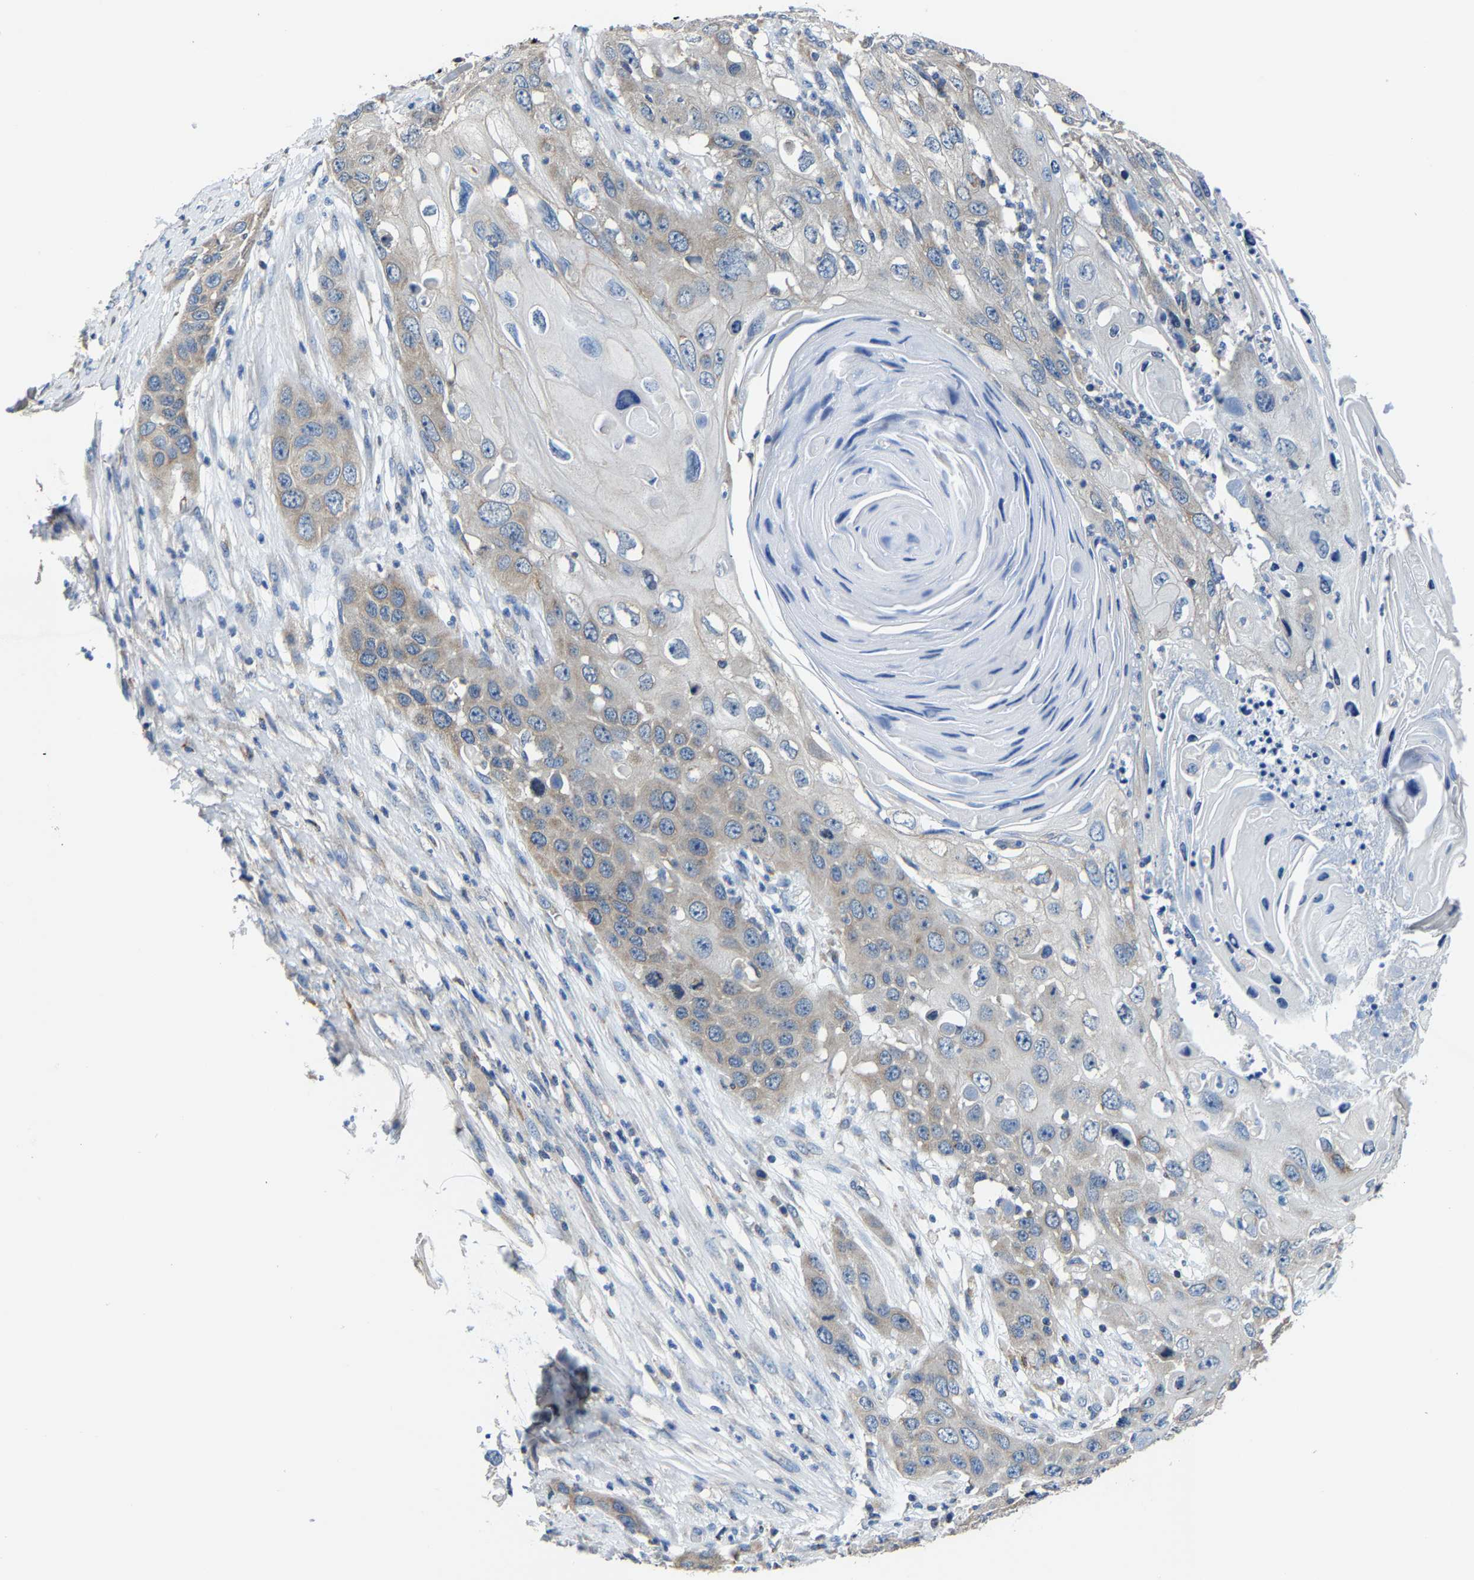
{"staining": {"intensity": "weak", "quantity": "25%-75%", "location": "cytoplasmic/membranous"}, "tissue": "skin cancer", "cell_type": "Tumor cells", "image_type": "cancer", "snomed": [{"axis": "morphology", "description": "Squamous cell carcinoma, NOS"}, {"axis": "topography", "description": "Skin"}], "caption": "Immunohistochemical staining of skin squamous cell carcinoma reveals low levels of weak cytoplasmic/membranous protein staining in about 25%-75% of tumor cells.", "gene": "AGK", "patient": {"sex": "male", "age": 55}}